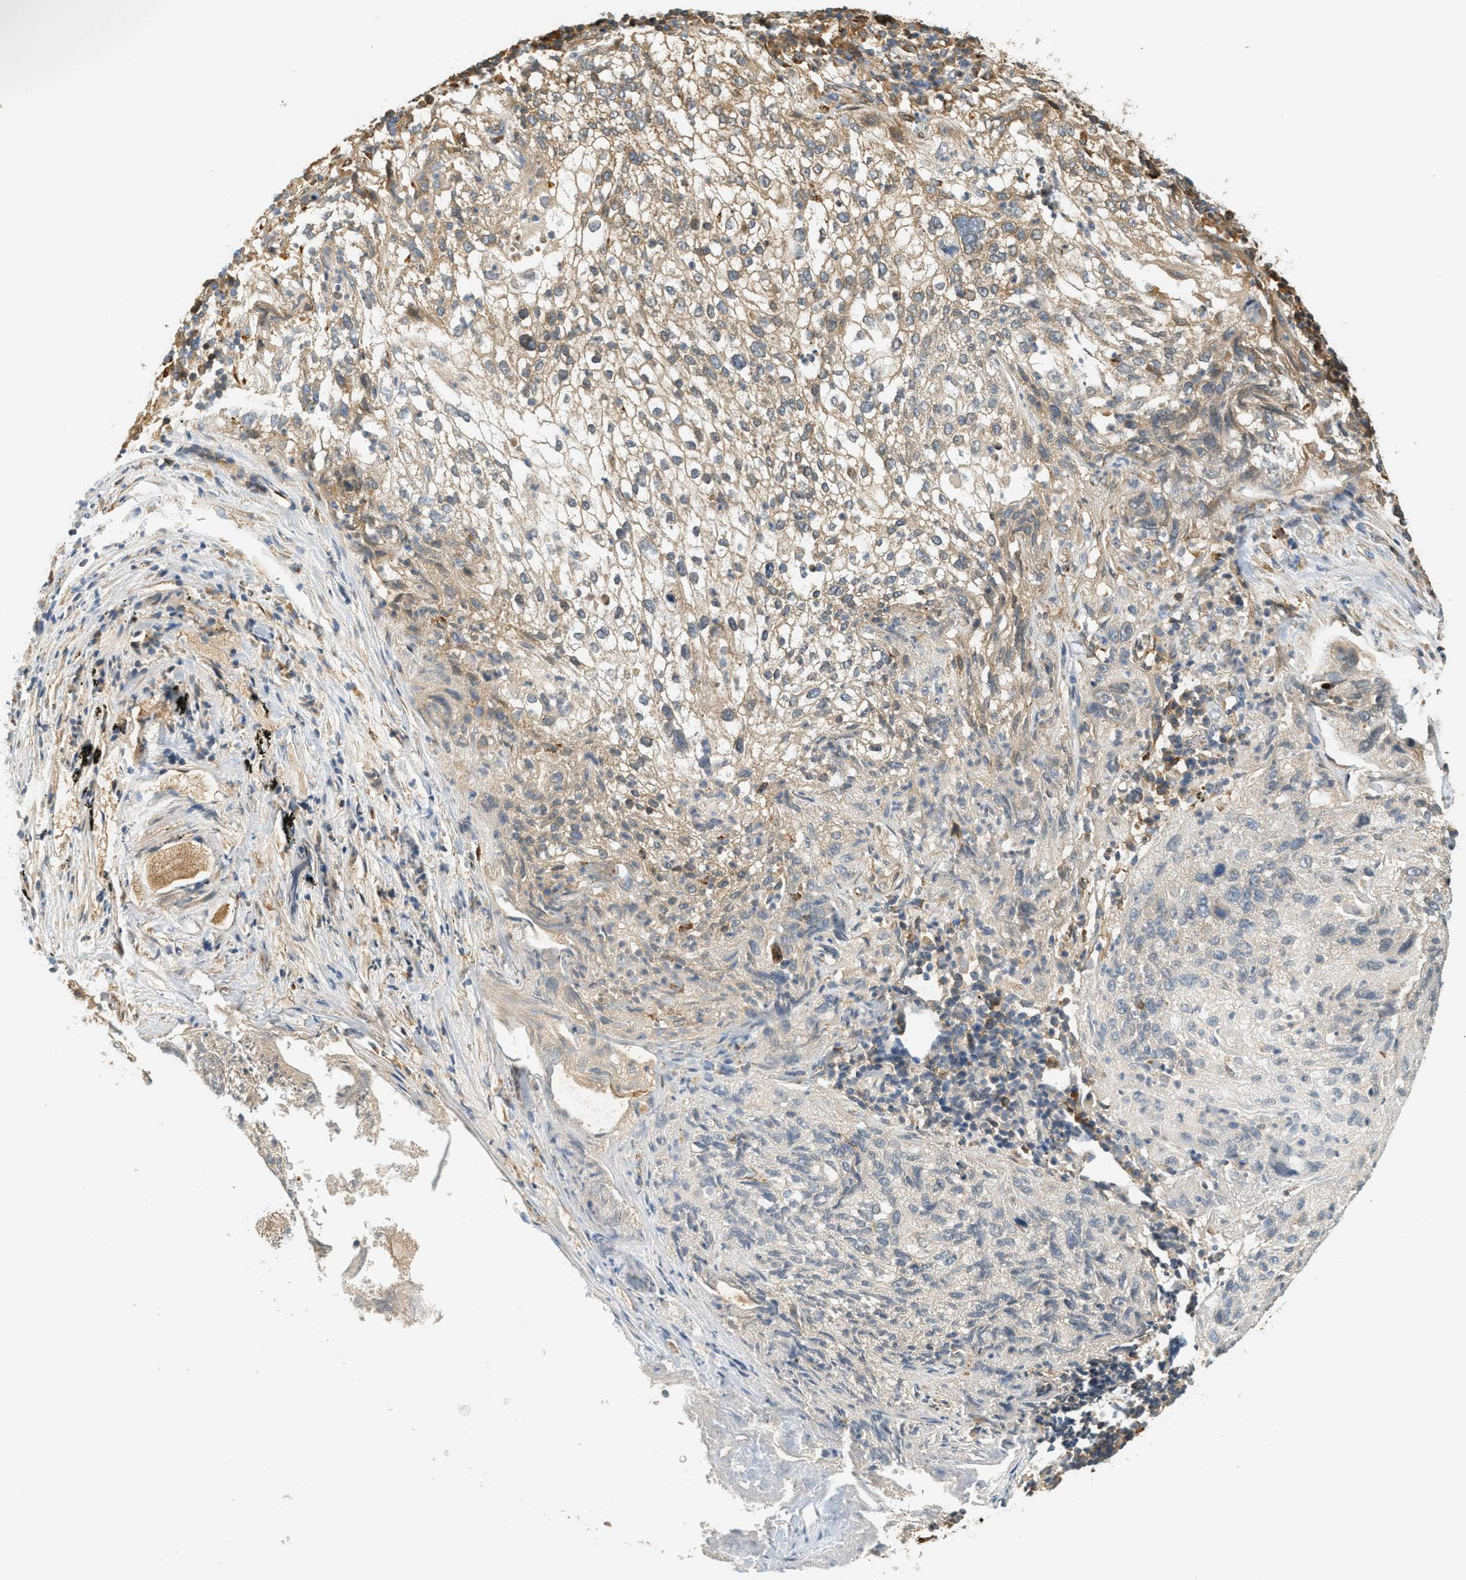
{"staining": {"intensity": "weak", "quantity": "25%-75%", "location": "cytoplasmic/membranous"}, "tissue": "lung cancer", "cell_type": "Tumor cells", "image_type": "cancer", "snomed": [{"axis": "morphology", "description": "Inflammation, NOS"}, {"axis": "morphology", "description": "Squamous cell carcinoma, NOS"}, {"axis": "topography", "description": "Lymph node"}, {"axis": "topography", "description": "Soft tissue"}, {"axis": "topography", "description": "Lung"}], "caption": "Protein staining of lung cancer tissue displays weak cytoplasmic/membranous expression in about 25%-75% of tumor cells. (Stains: DAB (3,3'-diaminobenzidine) in brown, nuclei in blue, Microscopy: brightfield microscopy at high magnification).", "gene": "PDK1", "patient": {"sex": "male", "age": 66}}